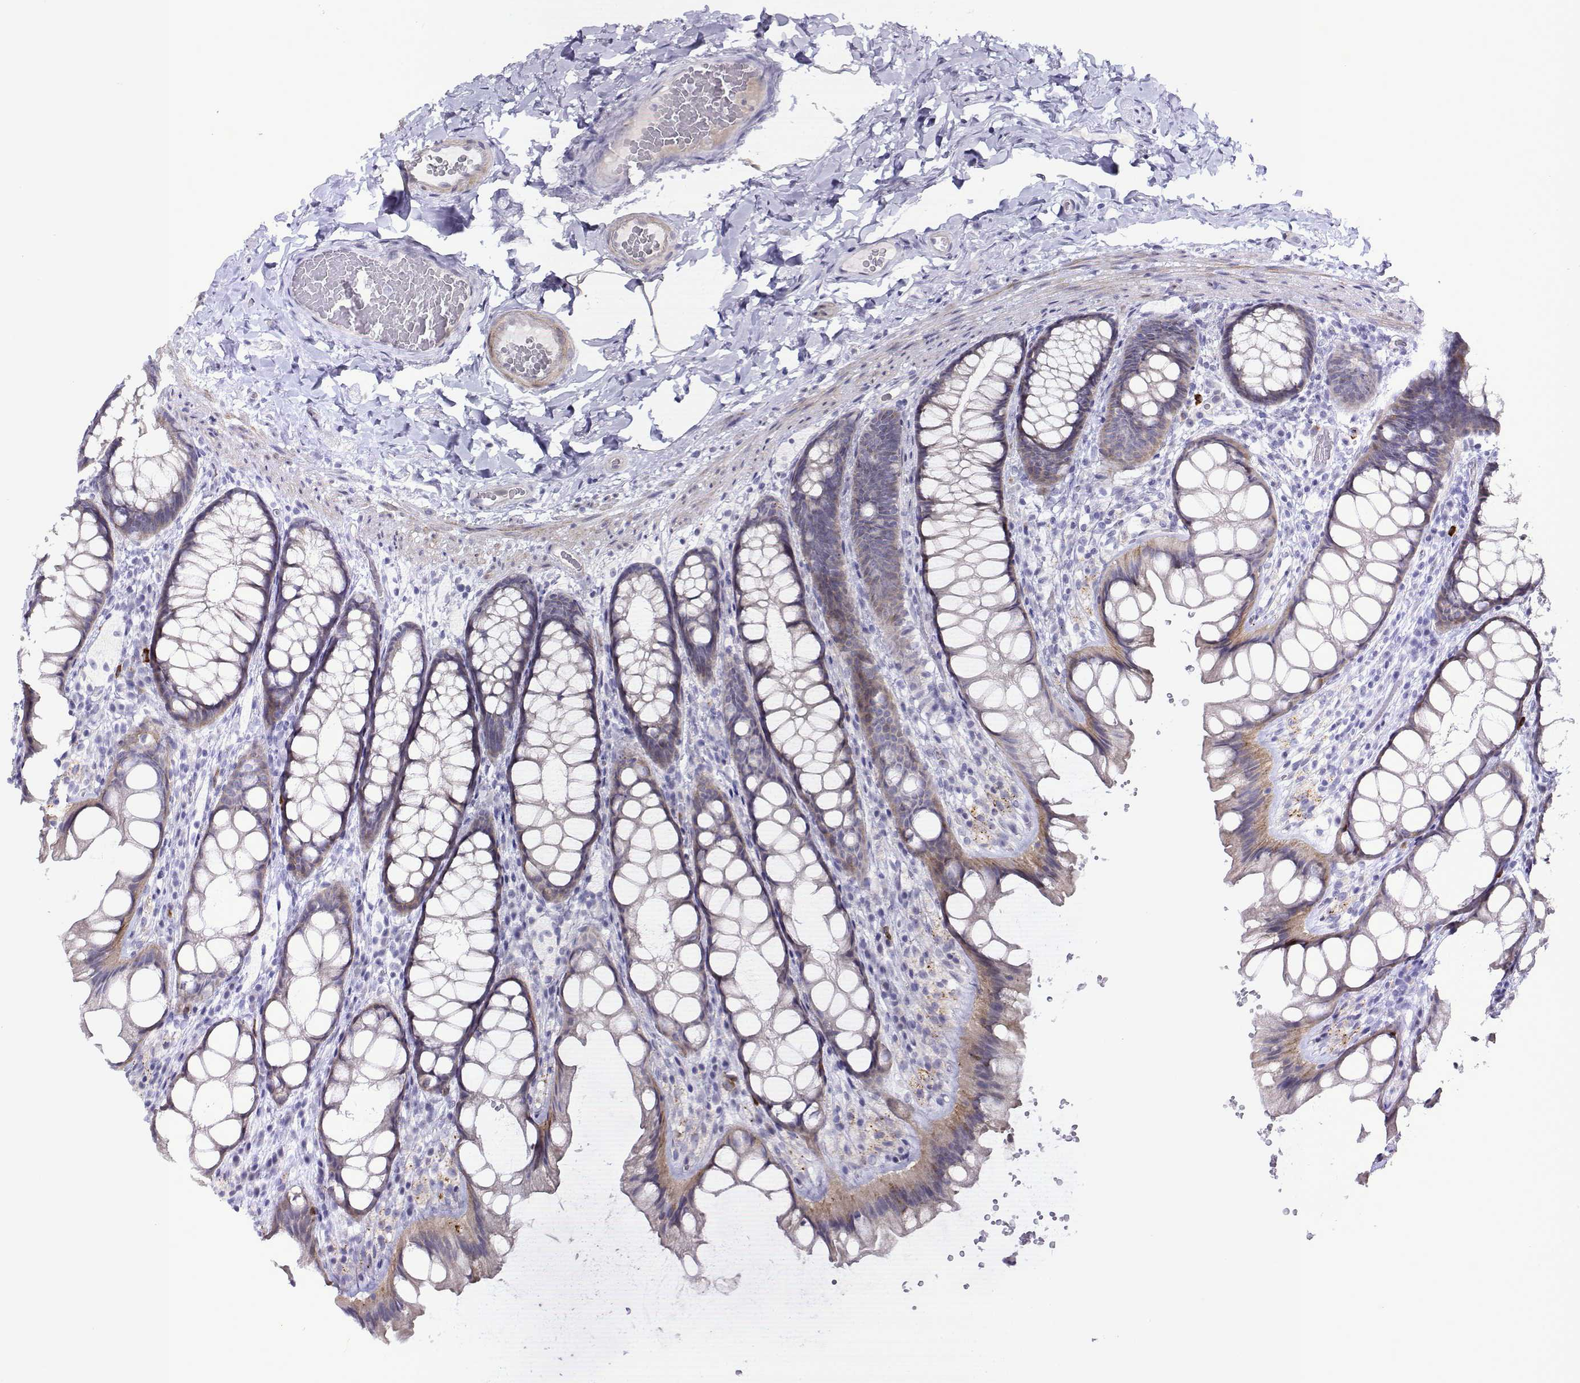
{"staining": {"intensity": "negative", "quantity": "none", "location": "none"}, "tissue": "colon", "cell_type": "Endothelial cells", "image_type": "normal", "snomed": [{"axis": "morphology", "description": "Normal tissue, NOS"}, {"axis": "topography", "description": "Colon"}], "caption": "Endothelial cells show no significant staining in unremarkable colon. (IHC, brightfield microscopy, high magnification).", "gene": "NOS1AP", "patient": {"sex": "male", "age": 47}}